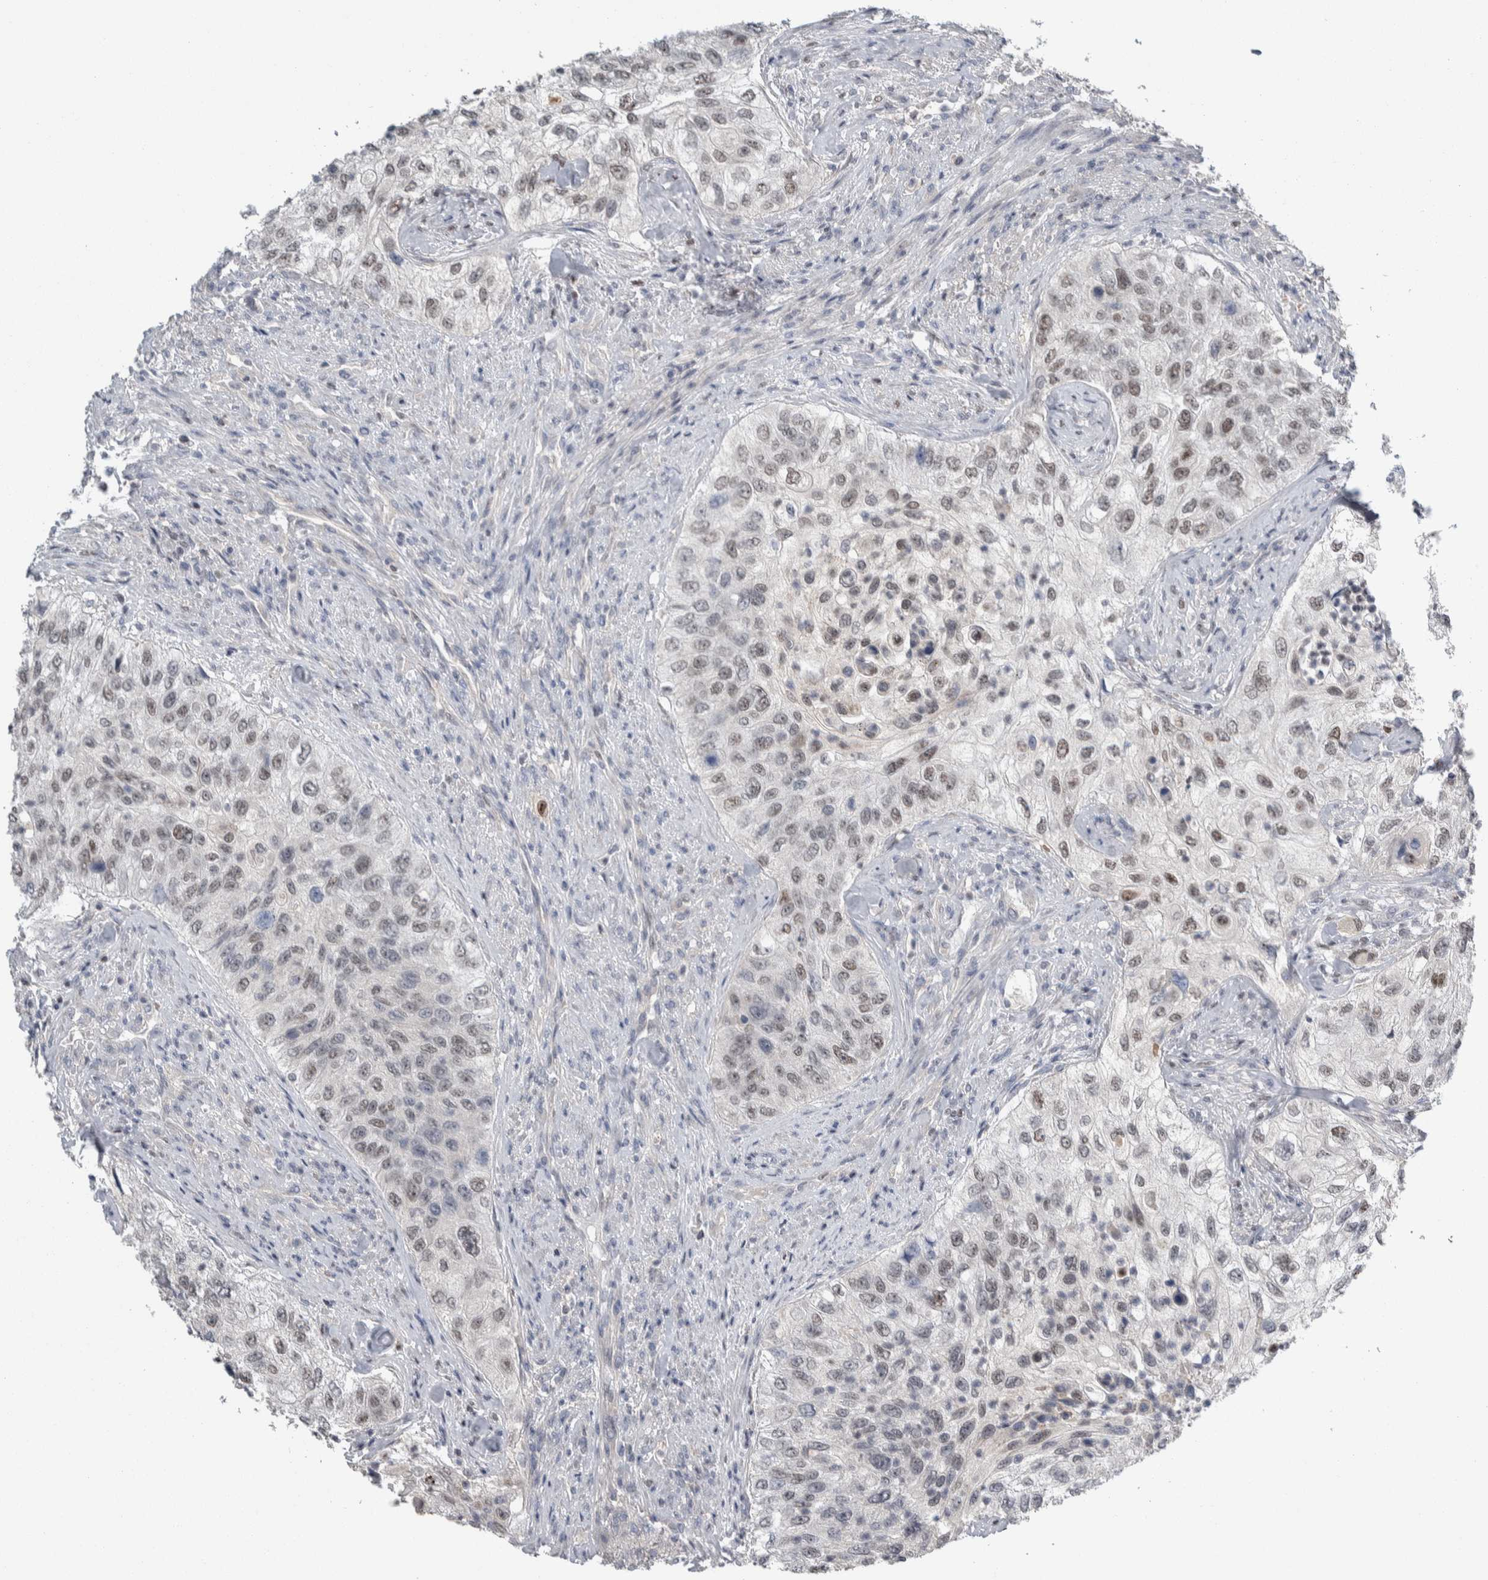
{"staining": {"intensity": "weak", "quantity": "<25%", "location": "nuclear"}, "tissue": "urothelial cancer", "cell_type": "Tumor cells", "image_type": "cancer", "snomed": [{"axis": "morphology", "description": "Urothelial carcinoma, High grade"}, {"axis": "topography", "description": "Urinary bladder"}], "caption": "This is a histopathology image of immunohistochemistry staining of urothelial cancer, which shows no positivity in tumor cells.", "gene": "TAX1BP1", "patient": {"sex": "female", "age": 60}}